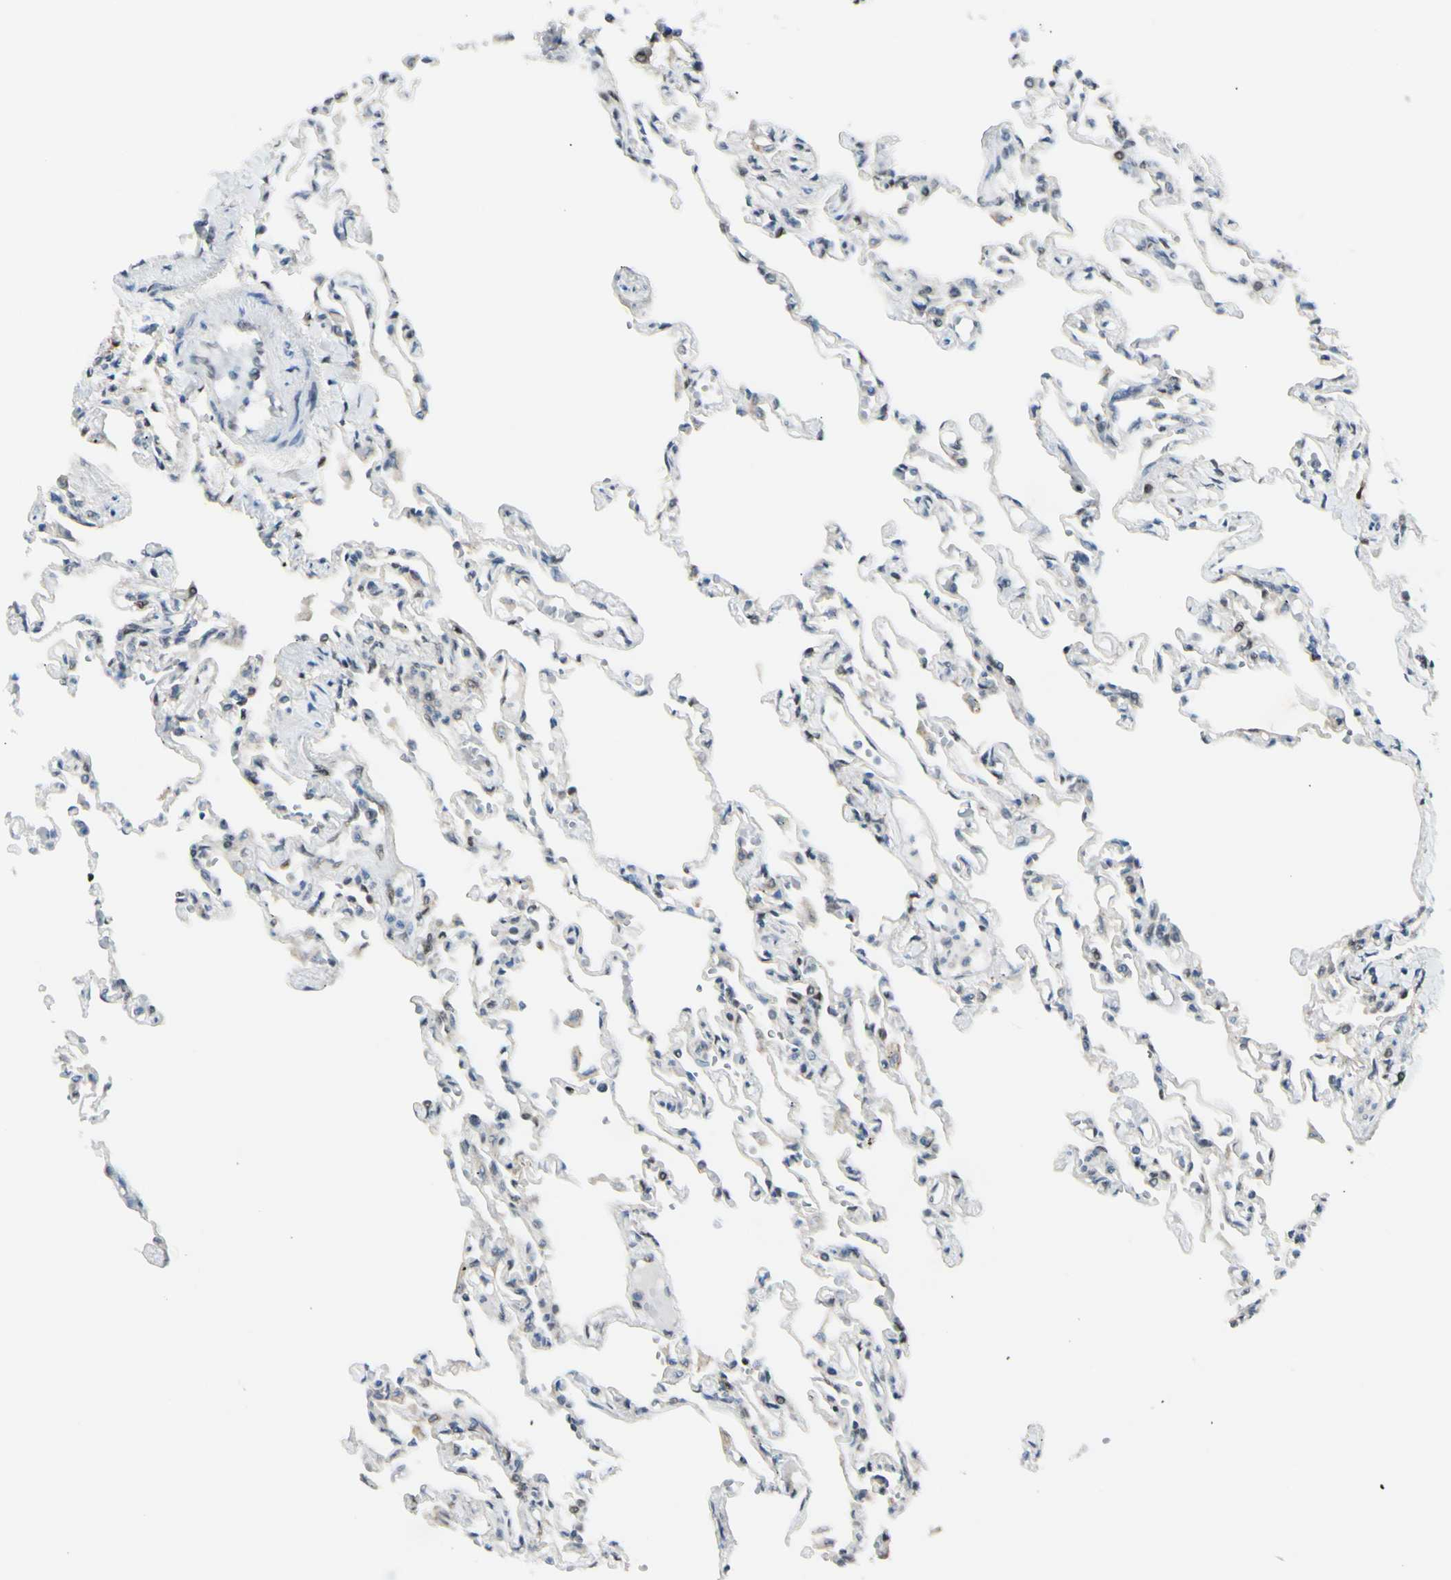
{"staining": {"intensity": "weak", "quantity": "<25%", "location": "nuclear"}, "tissue": "lung", "cell_type": "Alveolar cells", "image_type": "normal", "snomed": [{"axis": "morphology", "description": "Normal tissue, NOS"}, {"axis": "topography", "description": "Lung"}], "caption": "Immunohistochemical staining of normal human lung shows no significant staining in alveolar cells. (Brightfield microscopy of DAB immunohistochemistry at high magnification).", "gene": "PTTG1", "patient": {"sex": "male", "age": 21}}